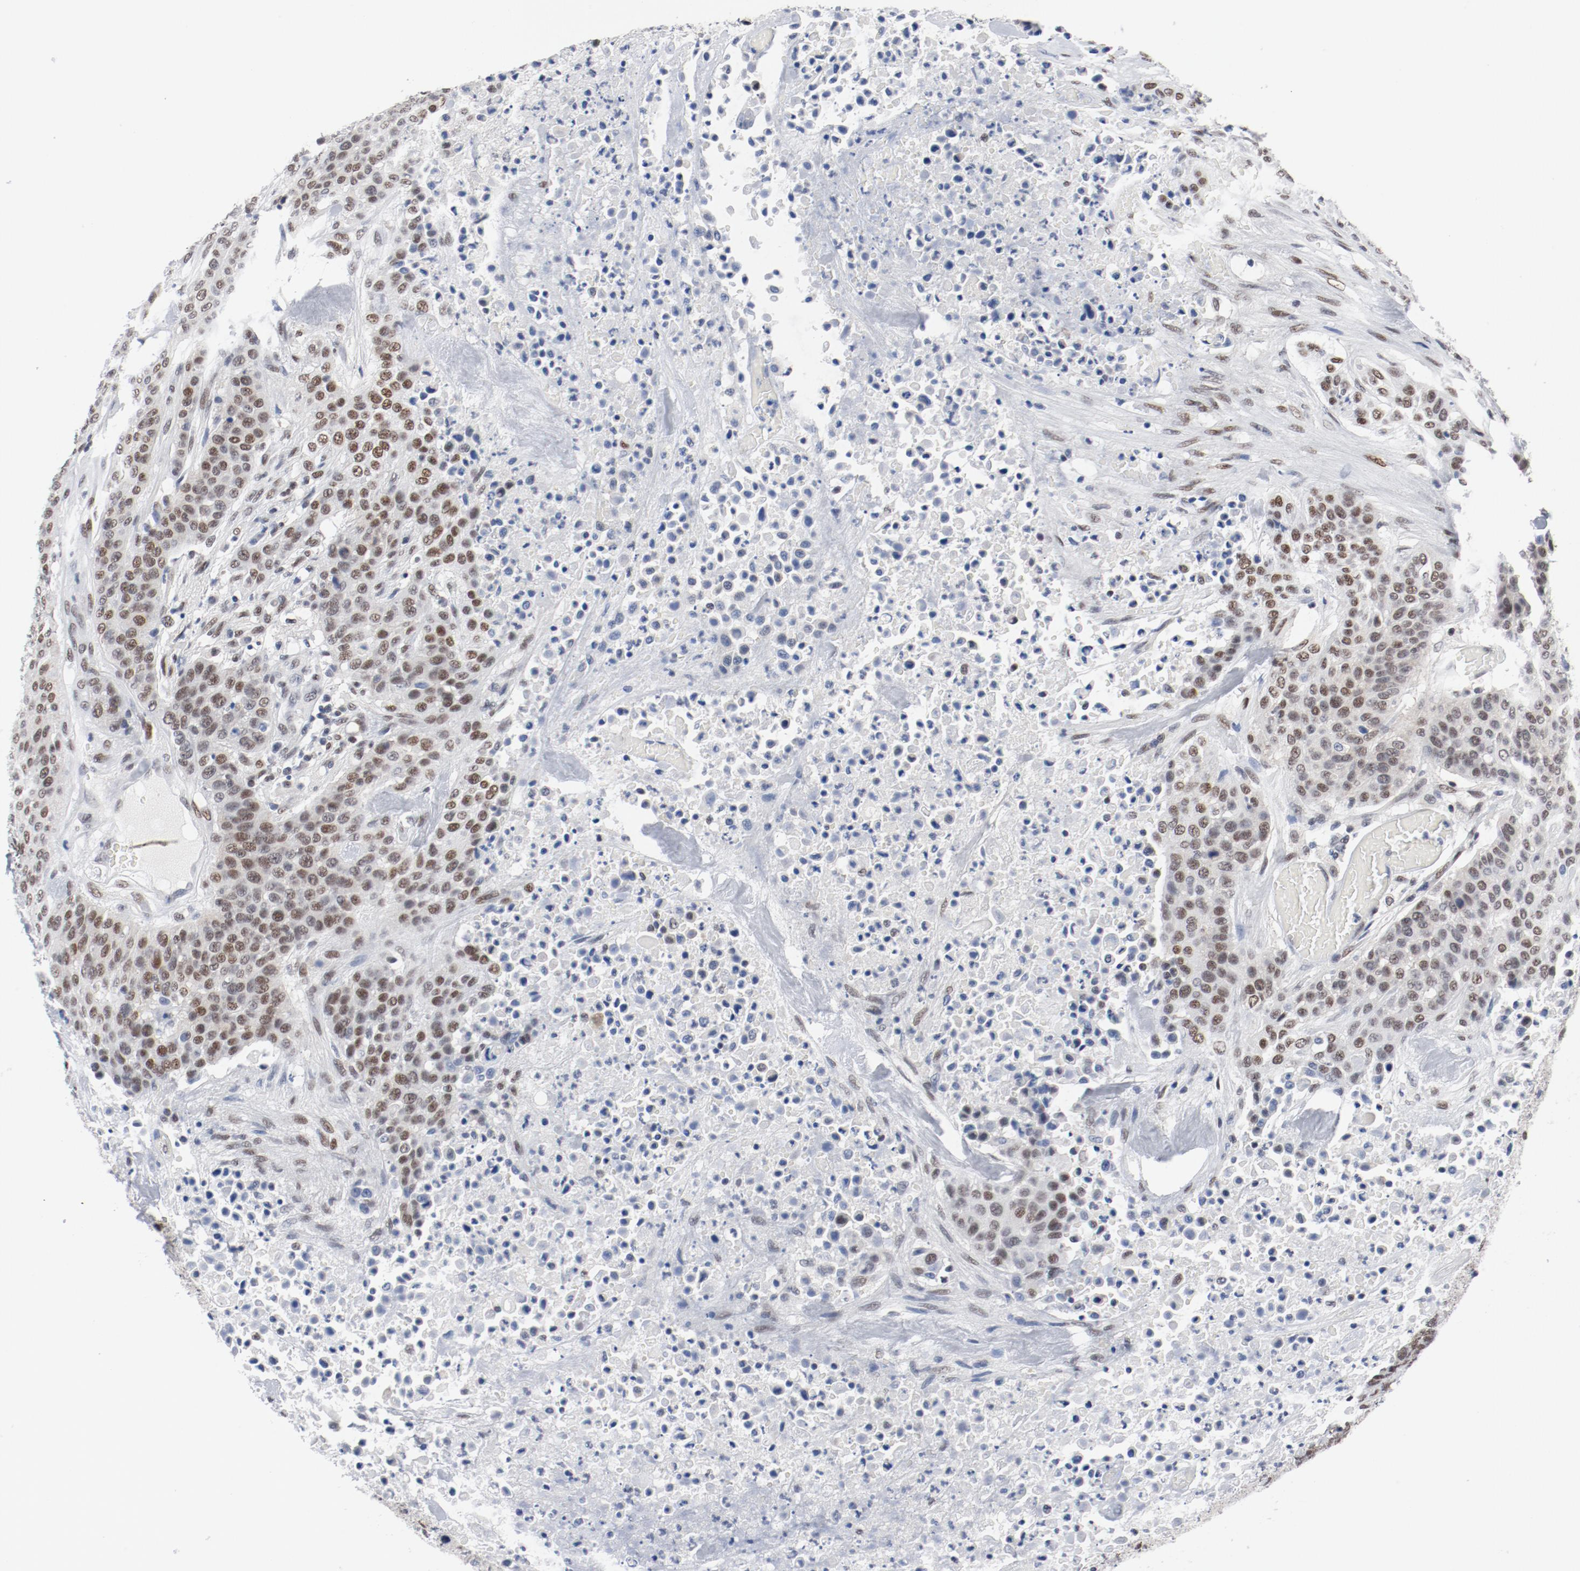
{"staining": {"intensity": "moderate", "quantity": ">75%", "location": "nuclear"}, "tissue": "urothelial cancer", "cell_type": "Tumor cells", "image_type": "cancer", "snomed": [{"axis": "morphology", "description": "Urothelial carcinoma, High grade"}, {"axis": "topography", "description": "Urinary bladder"}], "caption": "This micrograph shows IHC staining of human urothelial cancer, with medium moderate nuclear positivity in approximately >75% of tumor cells.", "gene": "ARNT", "patient": {"sex": "male", "age": 74}}